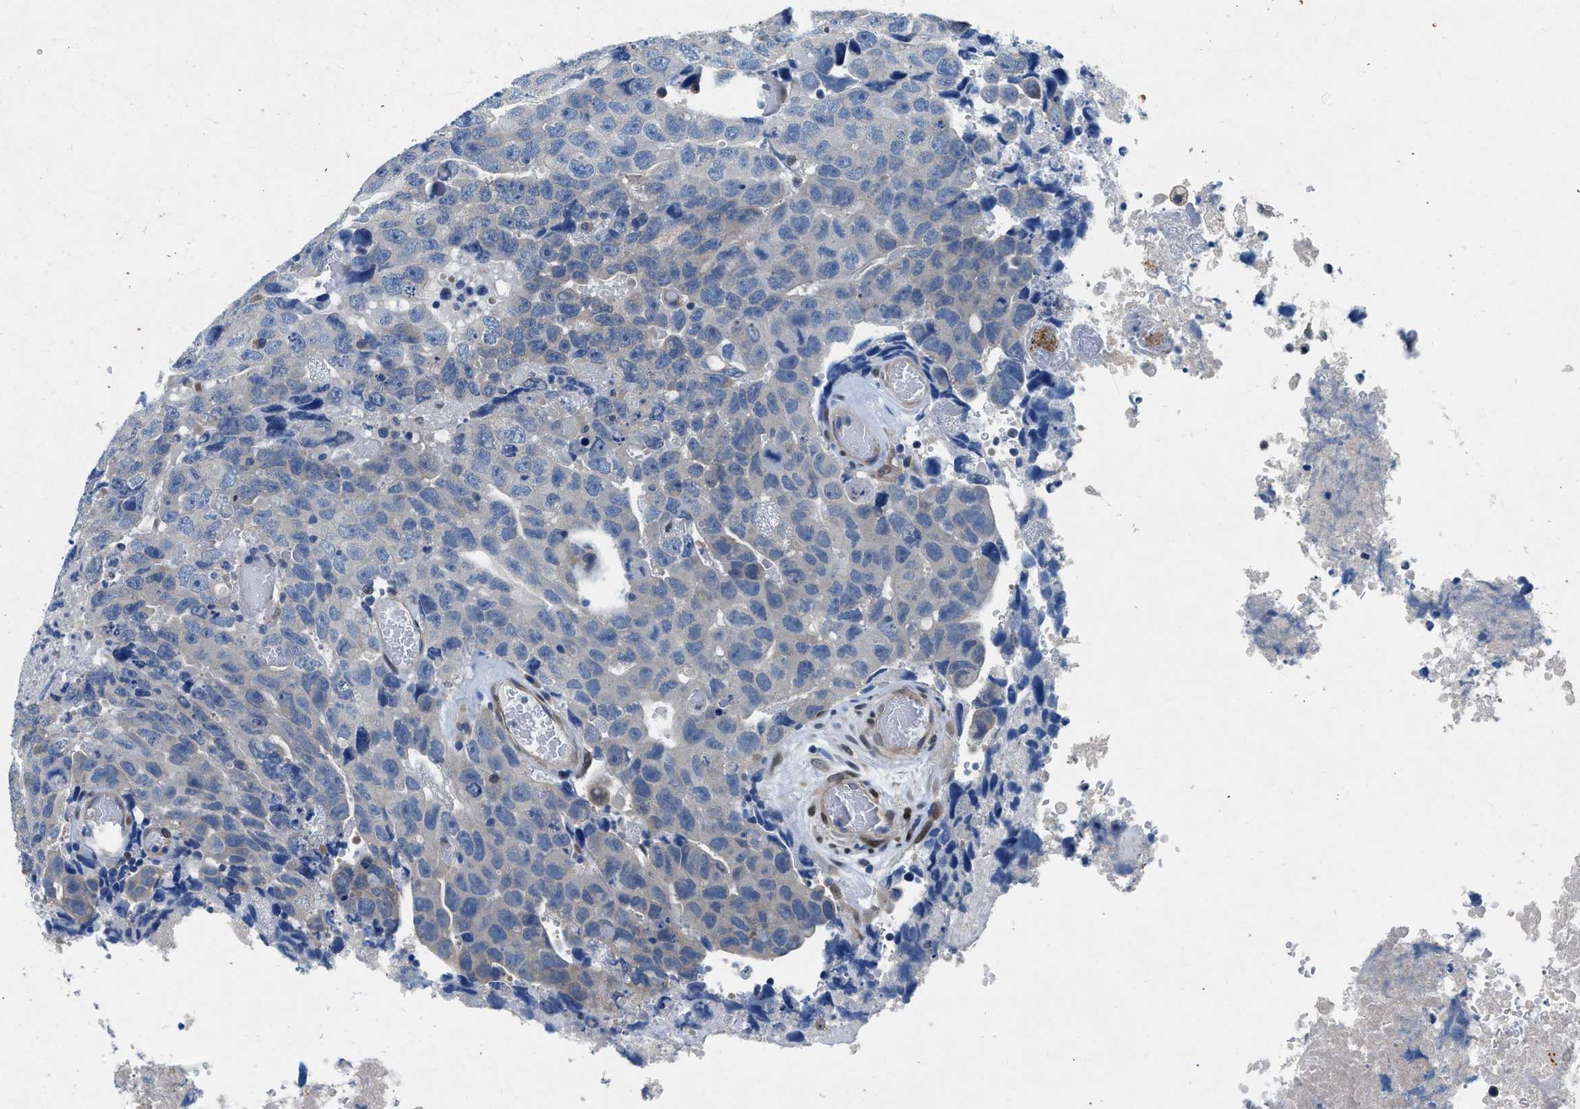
{"staining": {"intensity": "negative", "quantity": "none", "location": "none"}, "tissue": "testis cancer", "cell_type": "Tumor cells", "image_type": "cancer", "snomed": [{"axis": "morphology", "description": "Necrosis, NOS"}, {"axis": "morphology", "description": "Carcinoma, Embryonal, NOS"}, {"axis": "topography", "description": "Testis"}], "caption": "High magnification brightfield microscopy of testis cancer stained with DAB (brown) and counterstained with hematoxylin (blue): tumor cells show no significant staining. (DAB (3,3'-diaminobenzidine) IHC with hematoxylin counter stain).", "gene": "COPS2", "patient": {"sex": "male", "age": 19}}